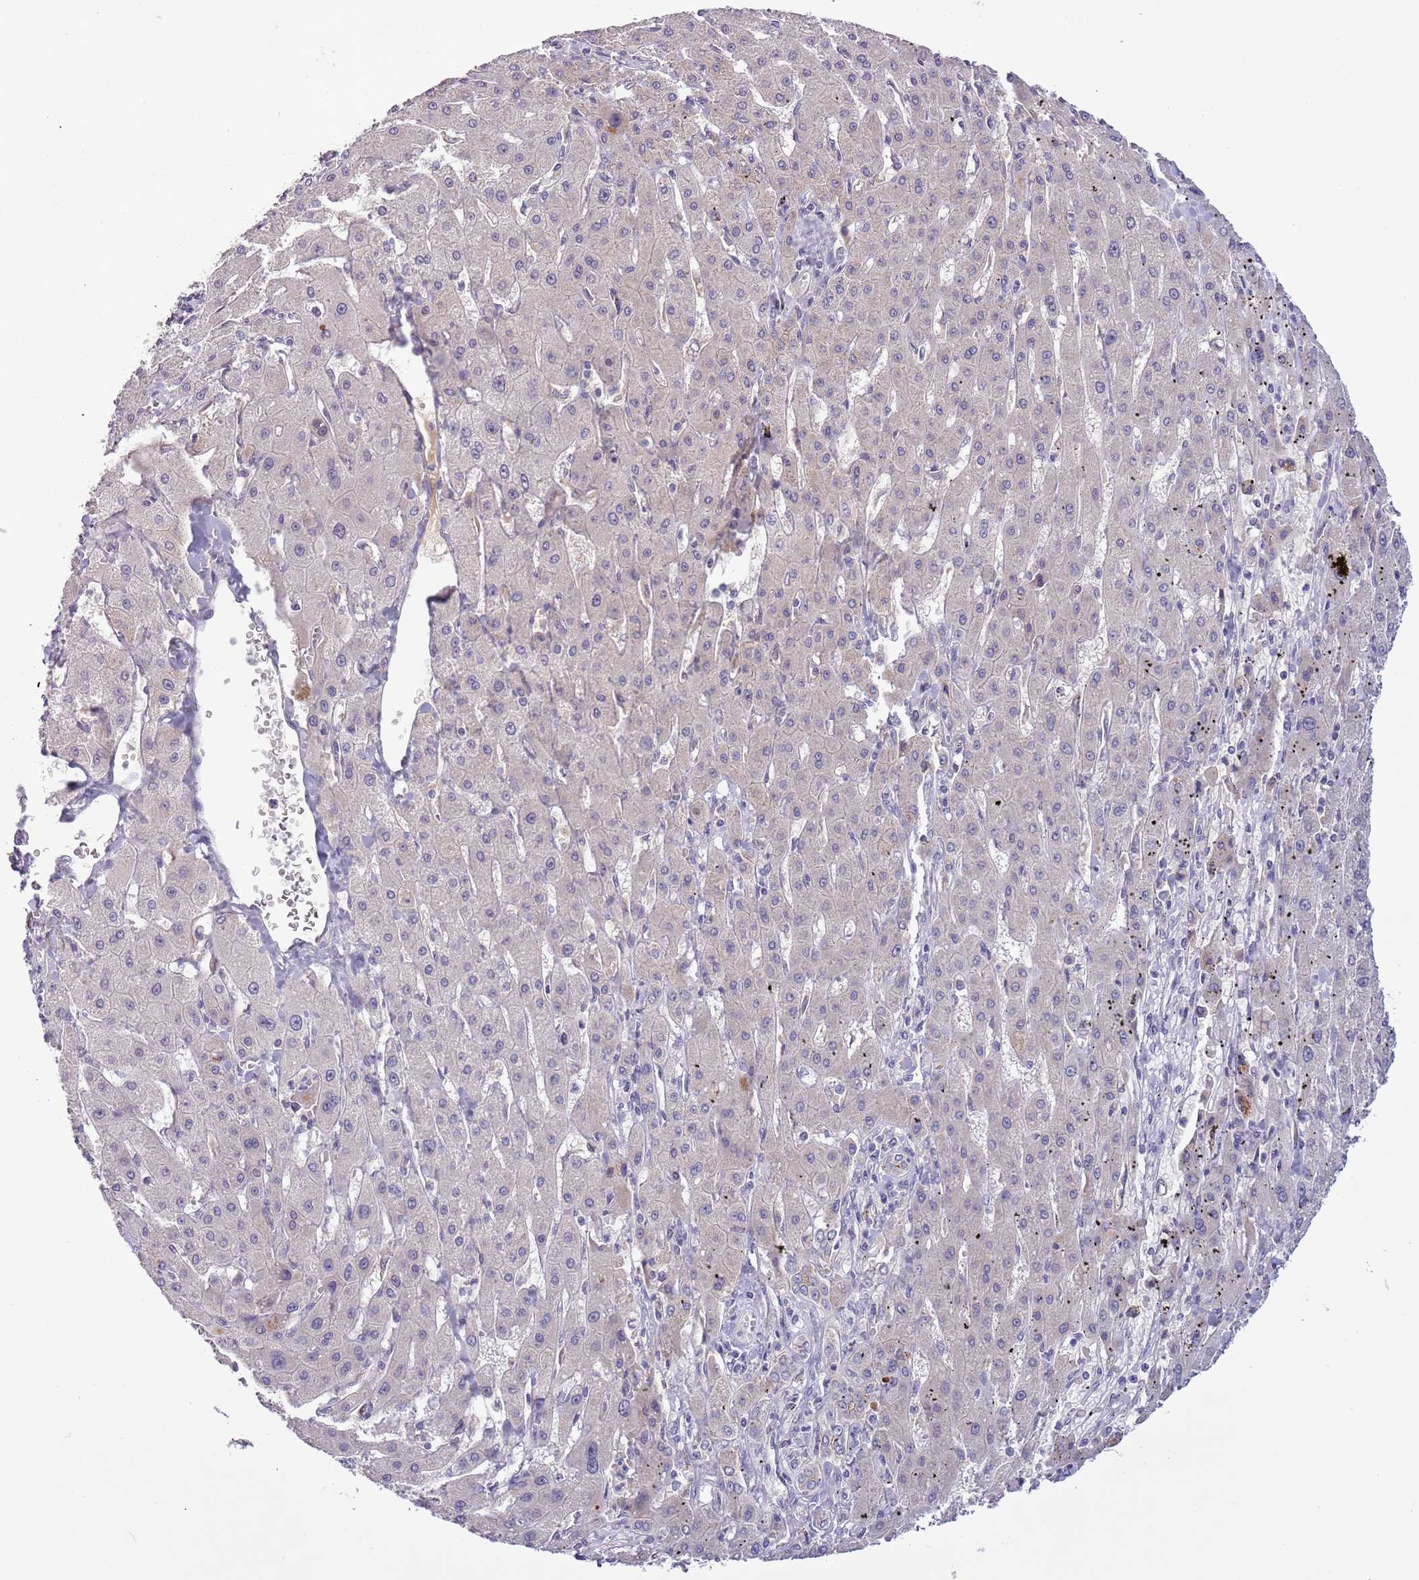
{"staining": {"intensity": "negative", "quantity": "none", "location": "none"}, "tissue": "liver cancer", "cell_type": "Tumor cells", "image_type": "cancer", "snomed": [{"axis": "morphology", "description": "Carcinoma, Hepatocellular, NOS"}, {"axis": "topography", "description": "Liver"}], "caption": "This is an immunohistochemistry photomicrograph of liver hepatocellular carcinoma. There is no expression in tumor cells.", "gene": "SHROOM3", "patient": {"sex": "male", "age": 72}}